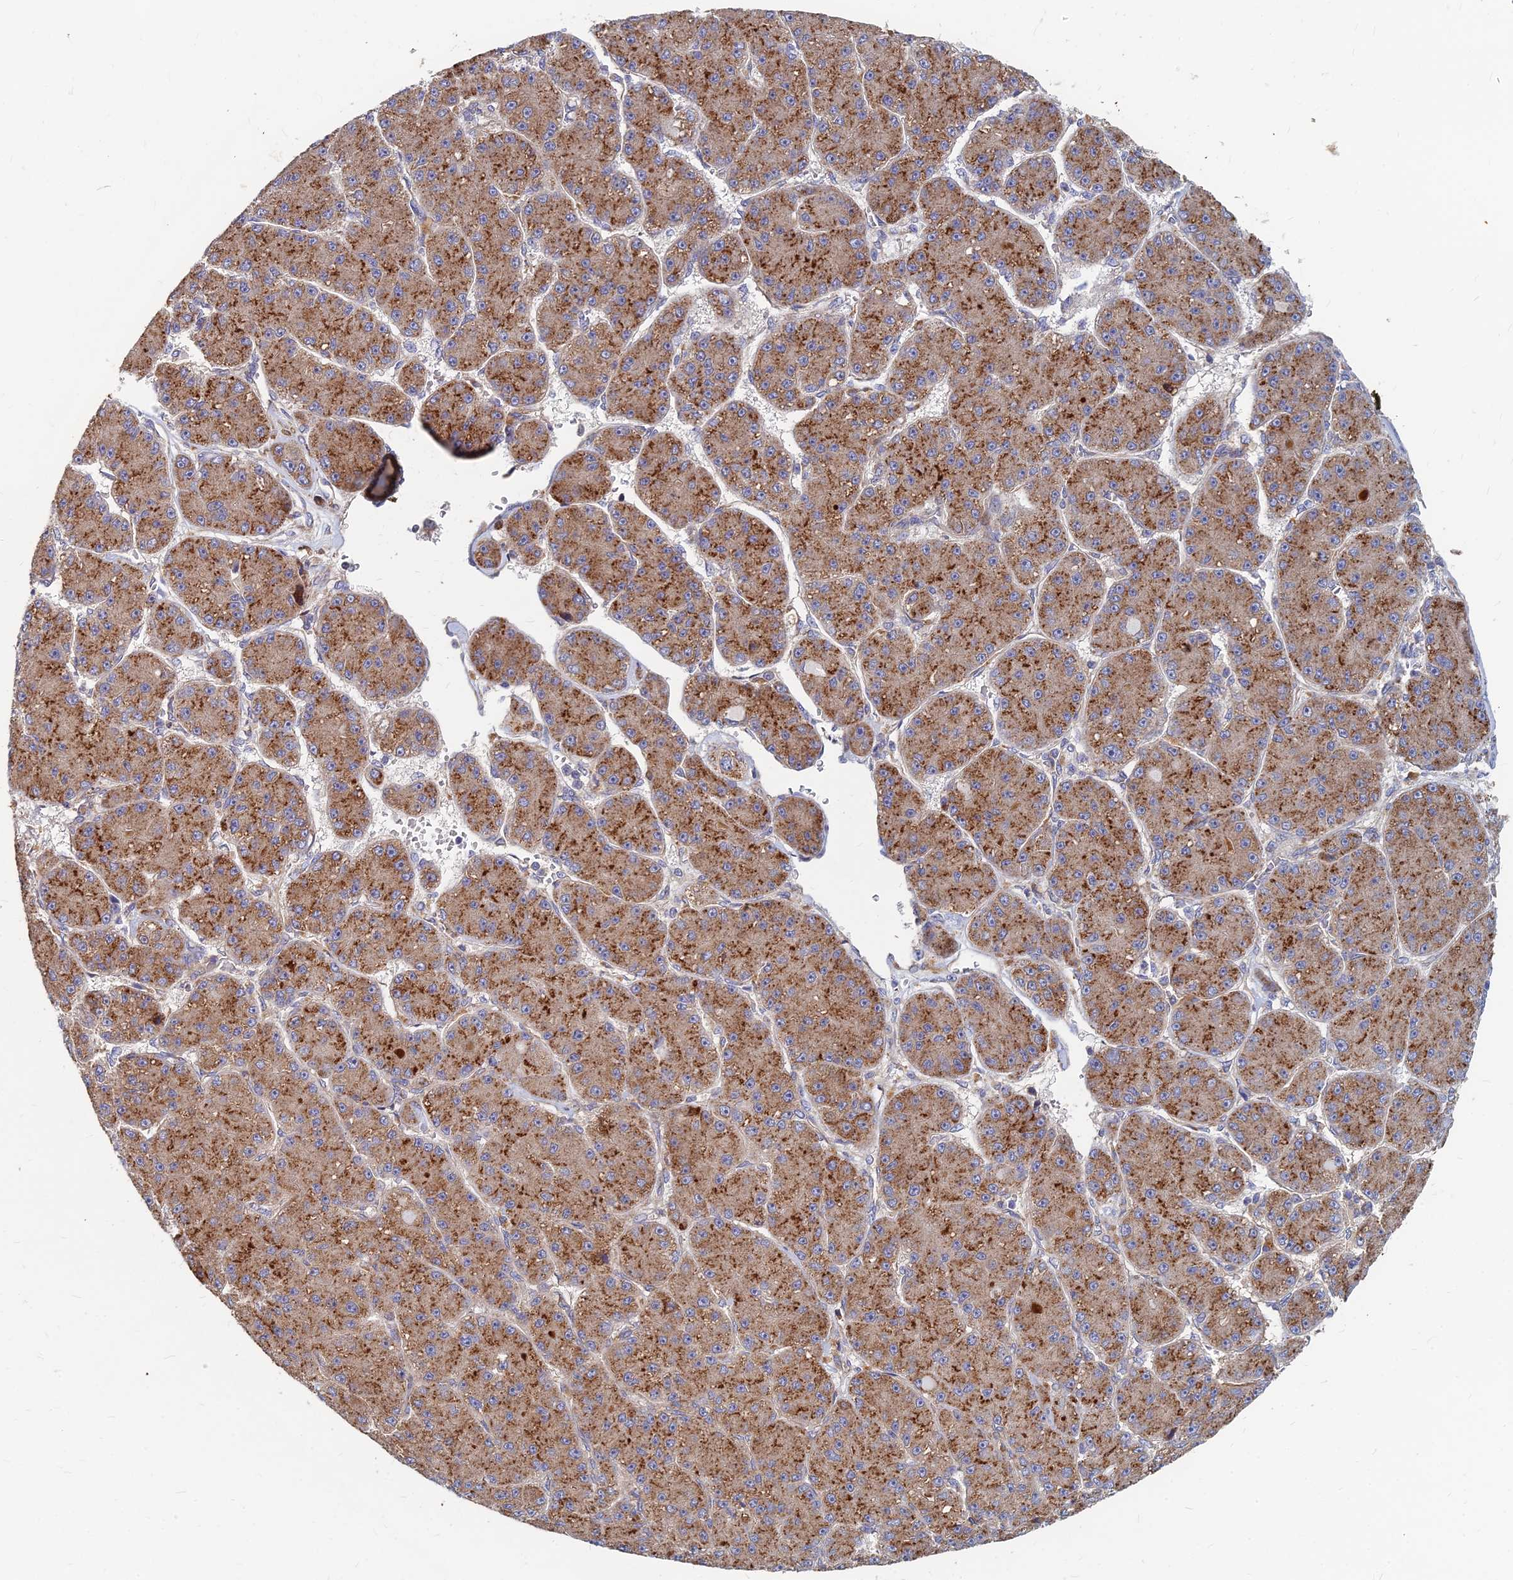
{"staining": {"intensity": "strong", "quantity": ">75%", "location": "cytoplasmic/membranous"}, "tissue": "liver cancer", "cell_type": "Tumor cells", "image_type": "cancer", "snomed": [{"axis": "morphology", "description": "Carcinoma, Hepatocellular, NOS"}, {"axis": "topography", "description": "Liver"}], "caption": "Hepatocellular carcinoma (liver) stained for a protein (brown) exhibits strong cytoplasmic/membranous positive expression in about >75% of tumor cells.", "gene": "CCZ1", "patient": {"sex": "male", "age": 67}}